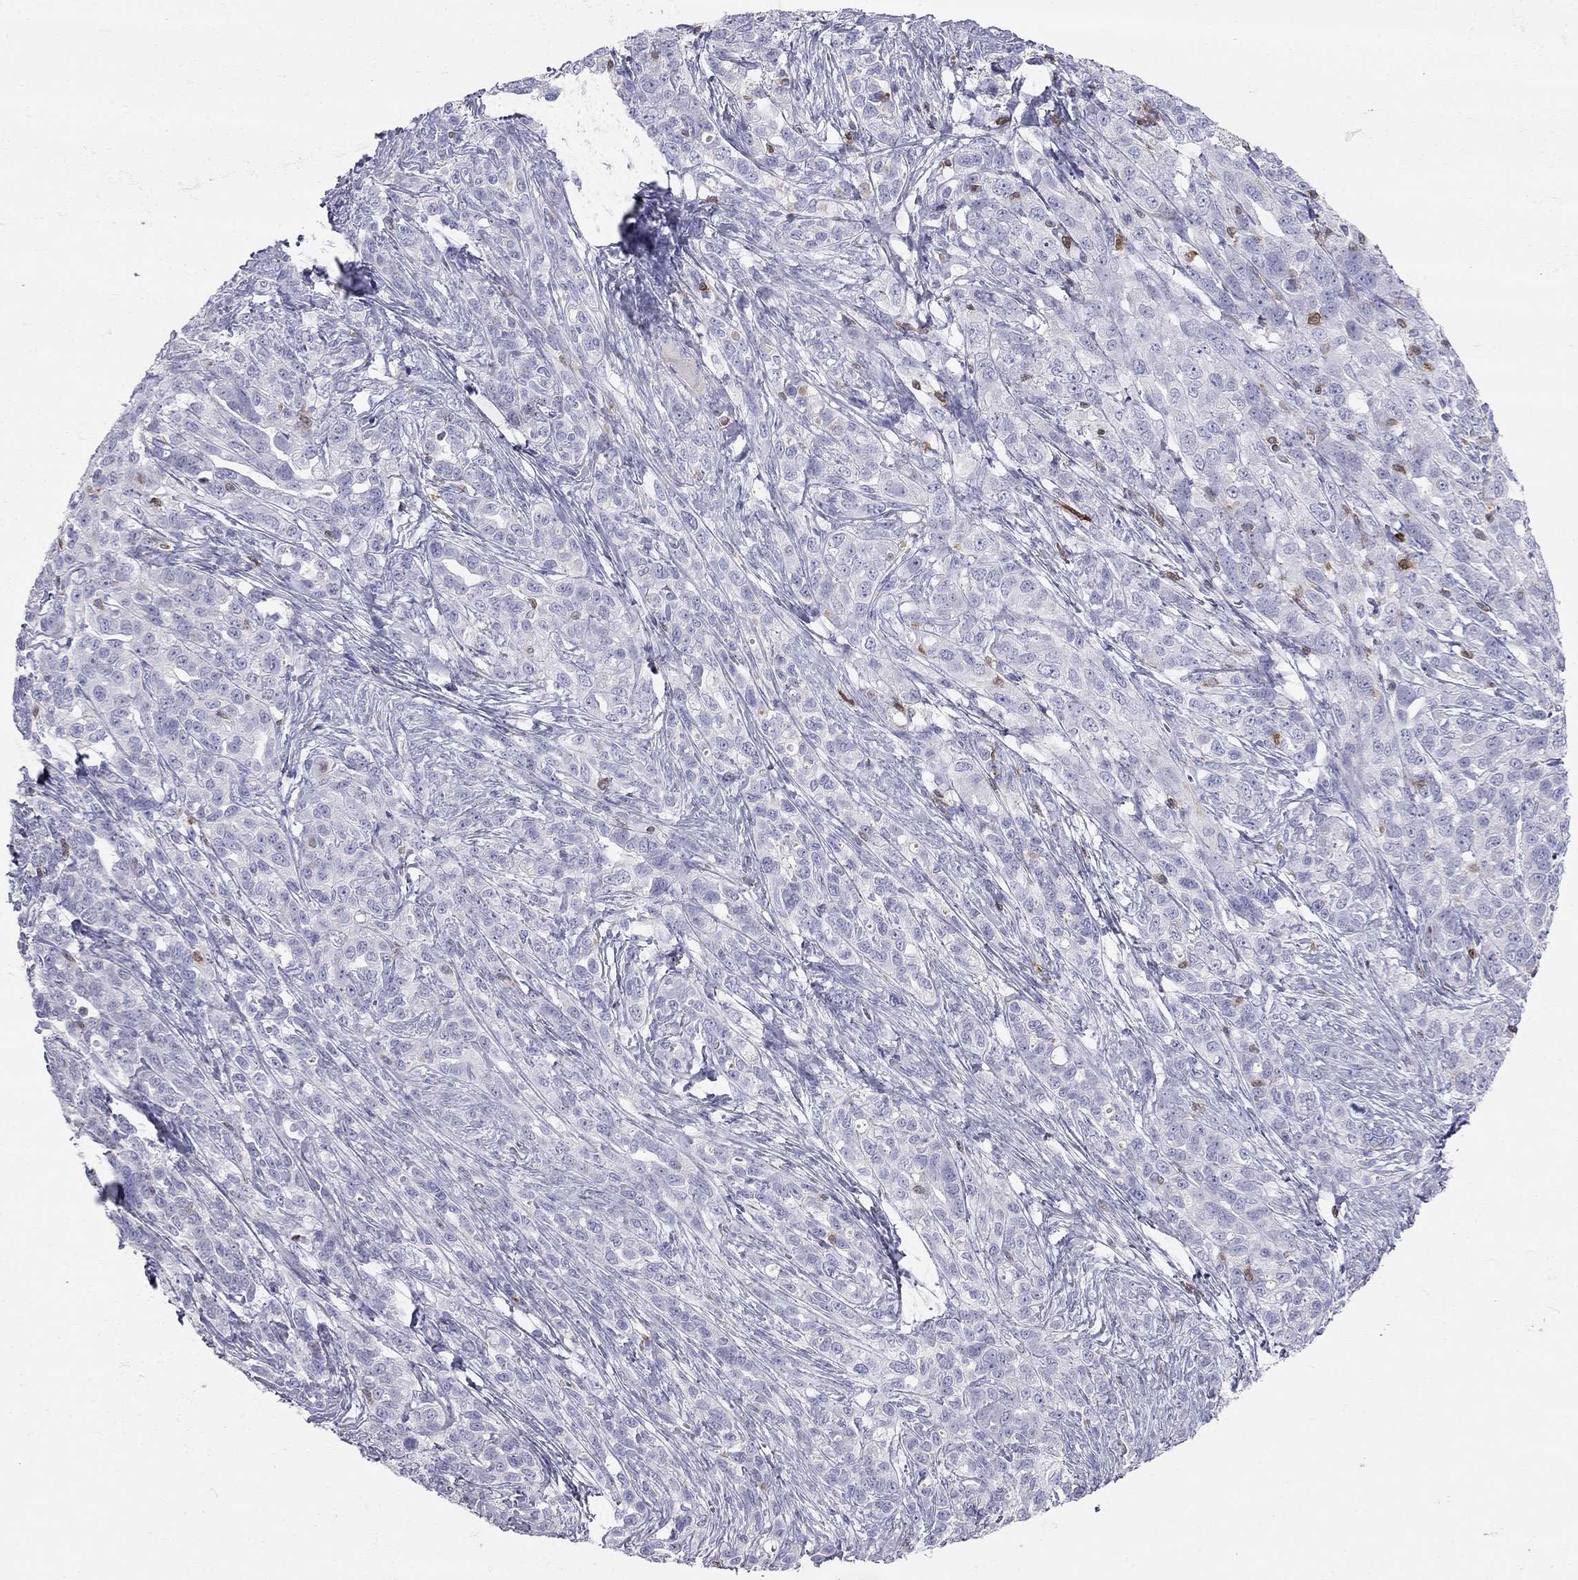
{"staining": {"intensity": "negative", "quantity": "none", "location": "none"}, "tissue": "ovarian cancer", "cell_type": "Tumor cells", "image_type": "cancer", "snomed": [{"axis": "morphology", "description": "Cystadenocarcinoma, serous, NOS"}, {"axis": "topography", "description": "Ovary"}], "caption": "Immunohistochemical staining of serous cystadenocarcinoma (ovarian) exhibits no significant staining in tumor cells.", "gene": "SH2D2A", "patient": {"sex": "female", "age": 71}}